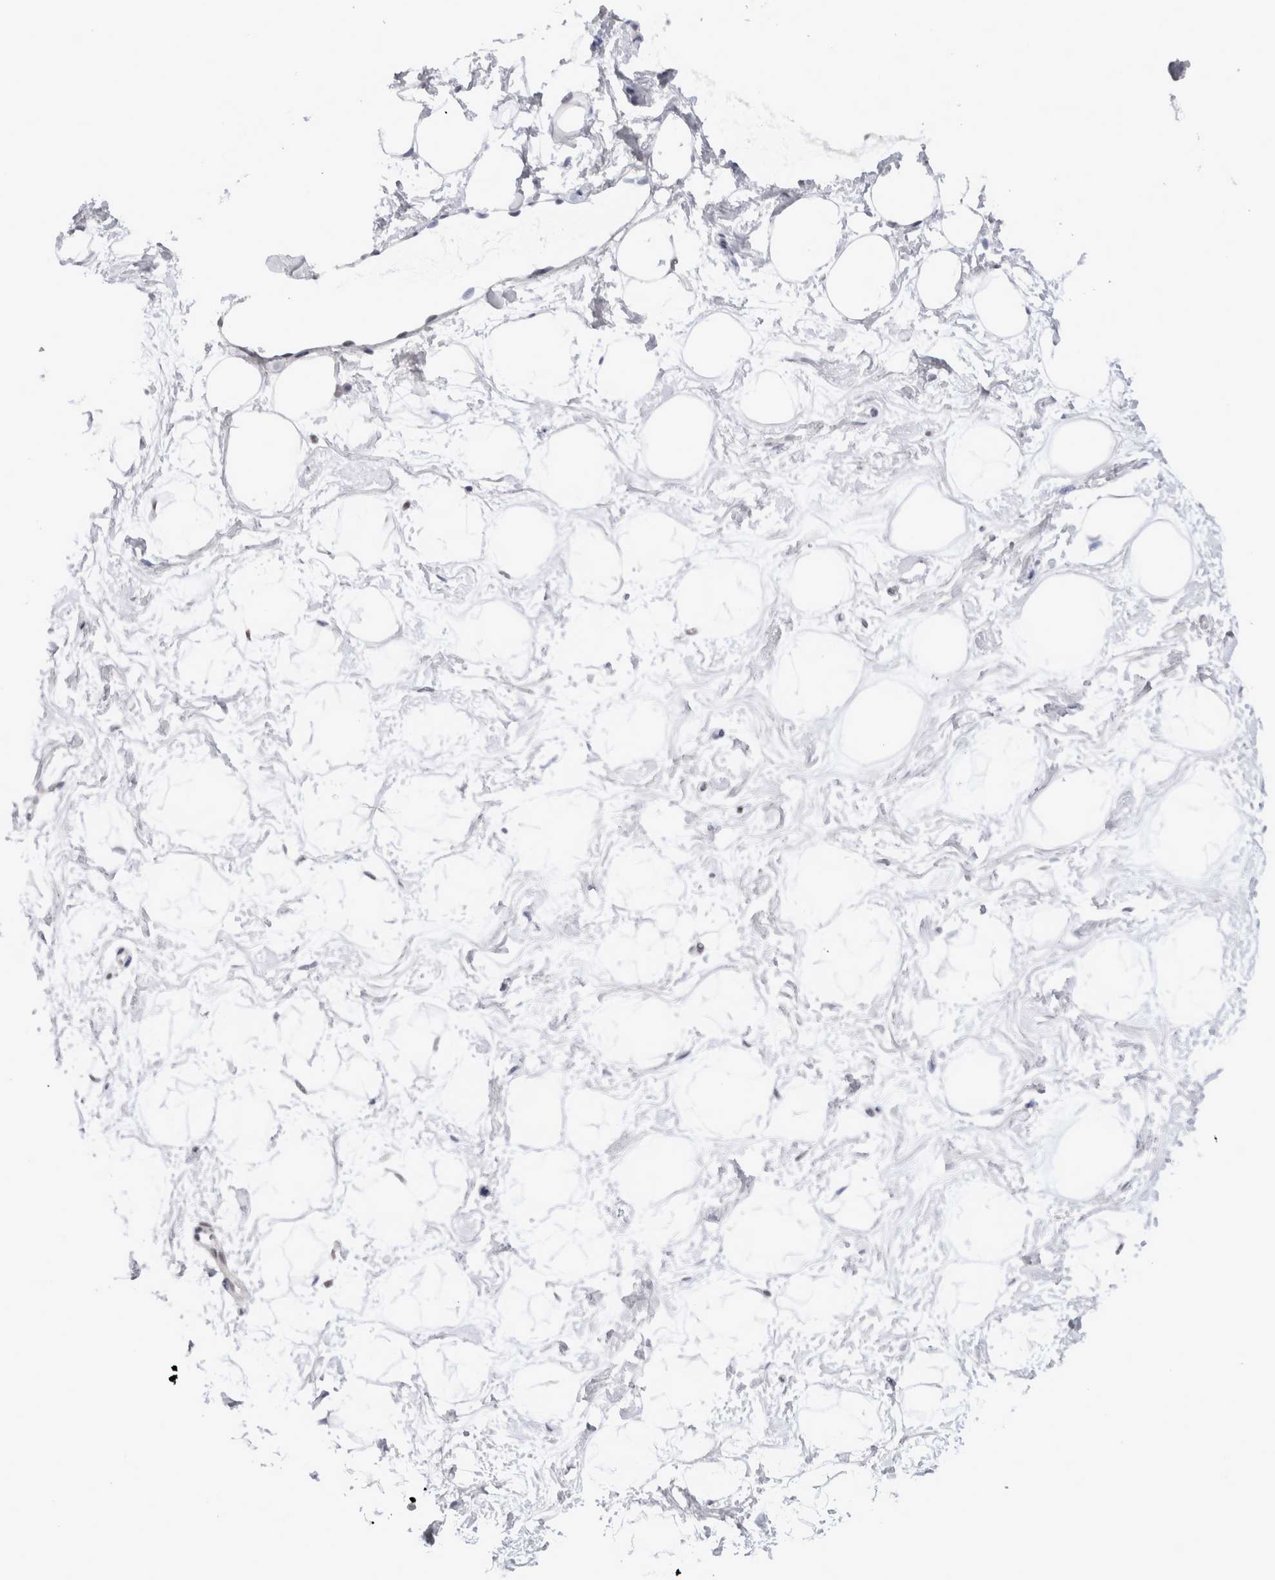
{"staining": {"intensity": "weak", "quantity": "25%-75%", "location": "nuclear"}, "tissue": "breast", "cell_type": "Adipocytes", "image_type": "normal", "snomed": [{"axis": "morphology", "description": "Normal tissue, NOS"}, {"axis": "topography", "description": "Breast"}], "caption": "Protein staining by IHC exhibits weak nuclear positivity in about 25%-75% of adipocytes in normal breast. (DAB IHC, brown staining for protein, blue staining for nuclei).", "gene": "API5", "patient": {"sex": "female", "age": 23}}